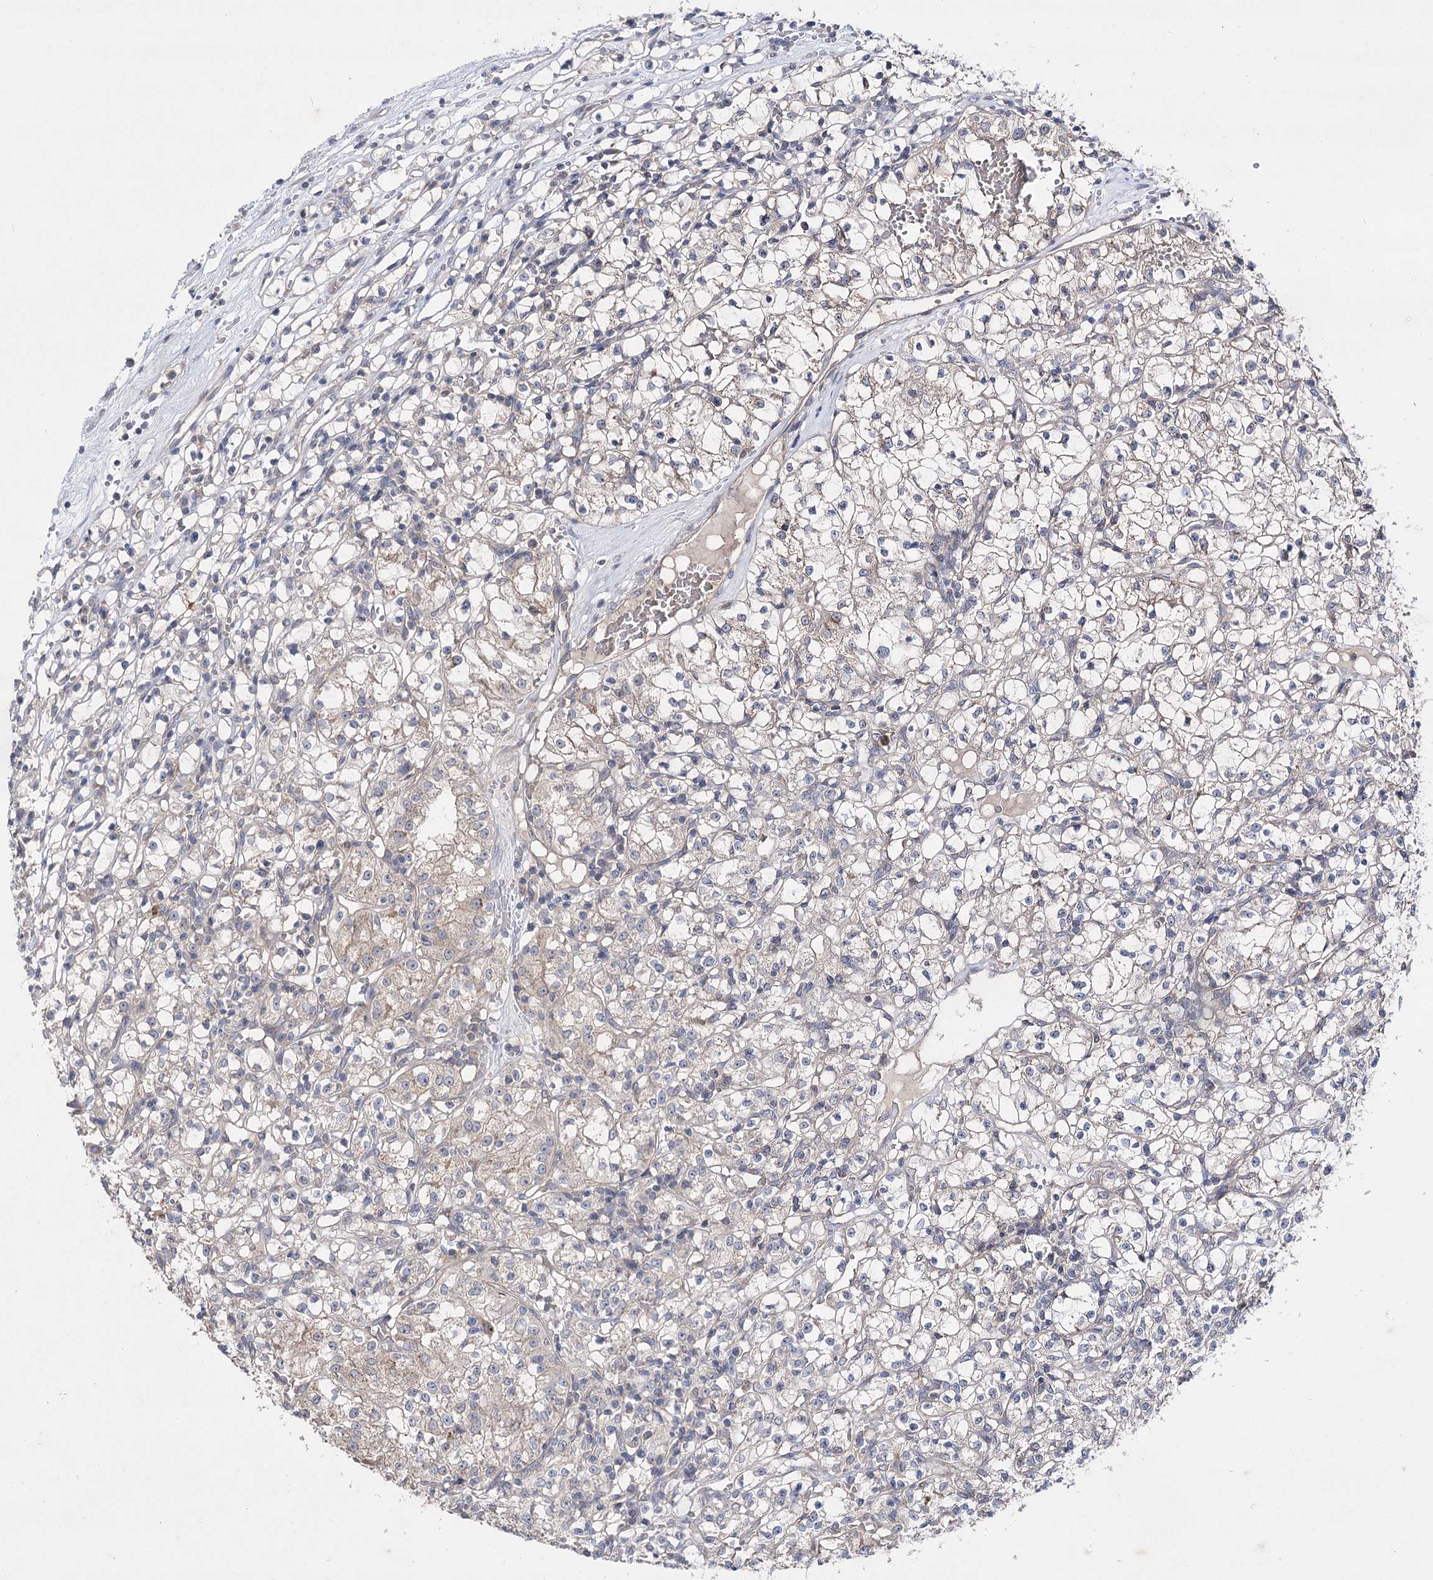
{"staining": {"intensity": "weak", "quantity": "<25%", "location": "cytoplasmic/membranous"}, "tissue": "renal cancer", "cell_type": "Tumor cells", "image_type": "cancer", "snomed": [{"axis": "morphology", "description": "Adenocarcinoma, NOS"}, {"axis": "topography", "description": "Kidney"}], "caption": "Human renal cancer (adenocarcinoma) stained for a protein using IHC demonstrates no positivity in tumor cells.", "gene": "AURKC", "patient": {"sex": "female", "age": 59}}